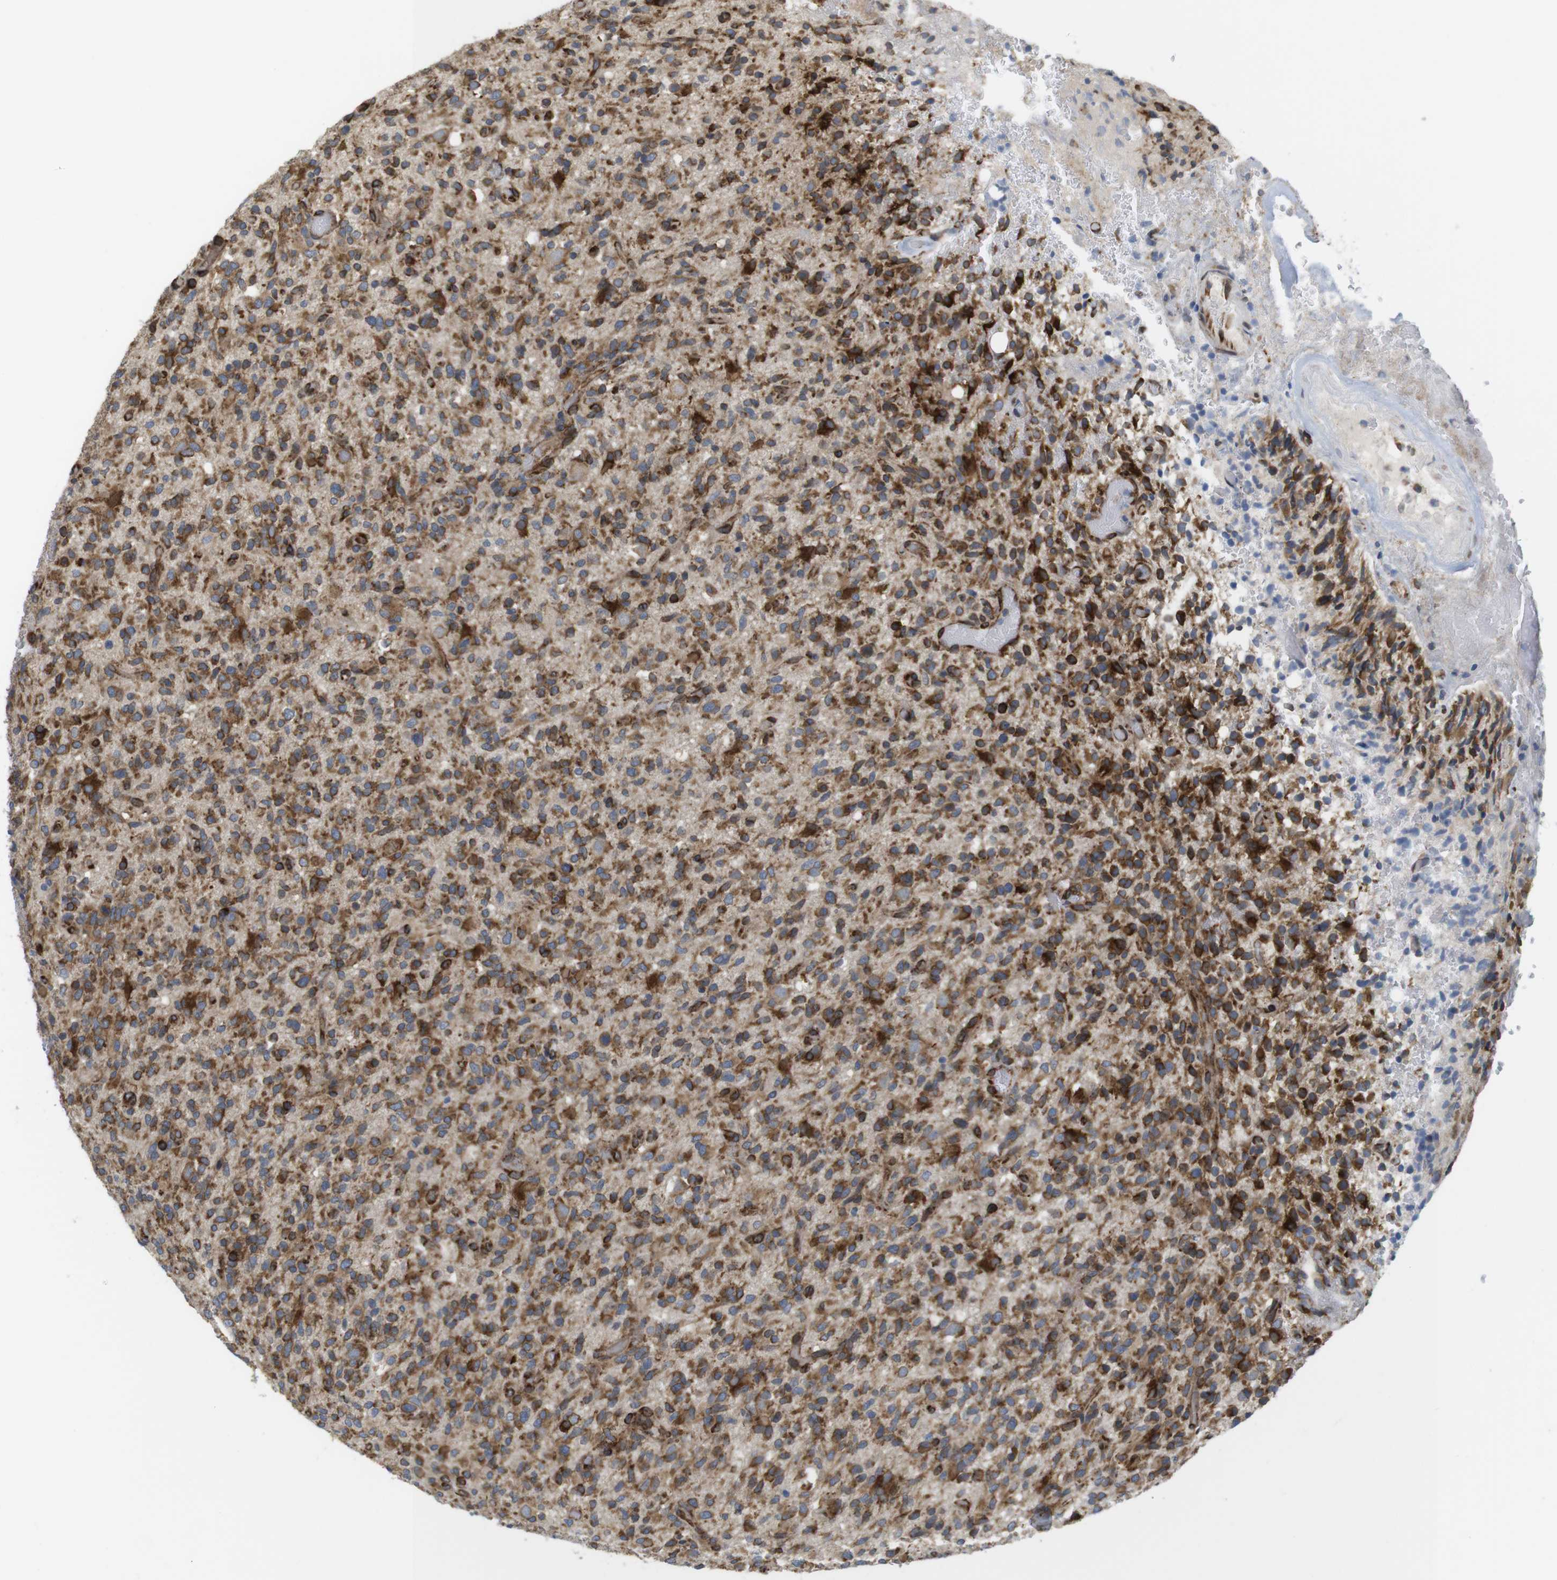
{"staining": {"intensity": "moderate", "quantity": ">75%", "location": "cytoplasmic/membranous"}, "tissue": "glioma", "cell_type": "Tumor cells", "image_type": "cancer", "snomed": [{"axis": "morphology", "description": "Glioma, malignant, High grade"}, {"axis": "topography", "description": "Brain"}], "caption": "Immunohistochemical staining of human malignant glioma (high-grade) displays medium levels of moderate cytoplasmic/membranous positivity in approximately >75% of tumor cells.", "gene": "PCNX2", "patient": {"sex": "male", "age": 71}}